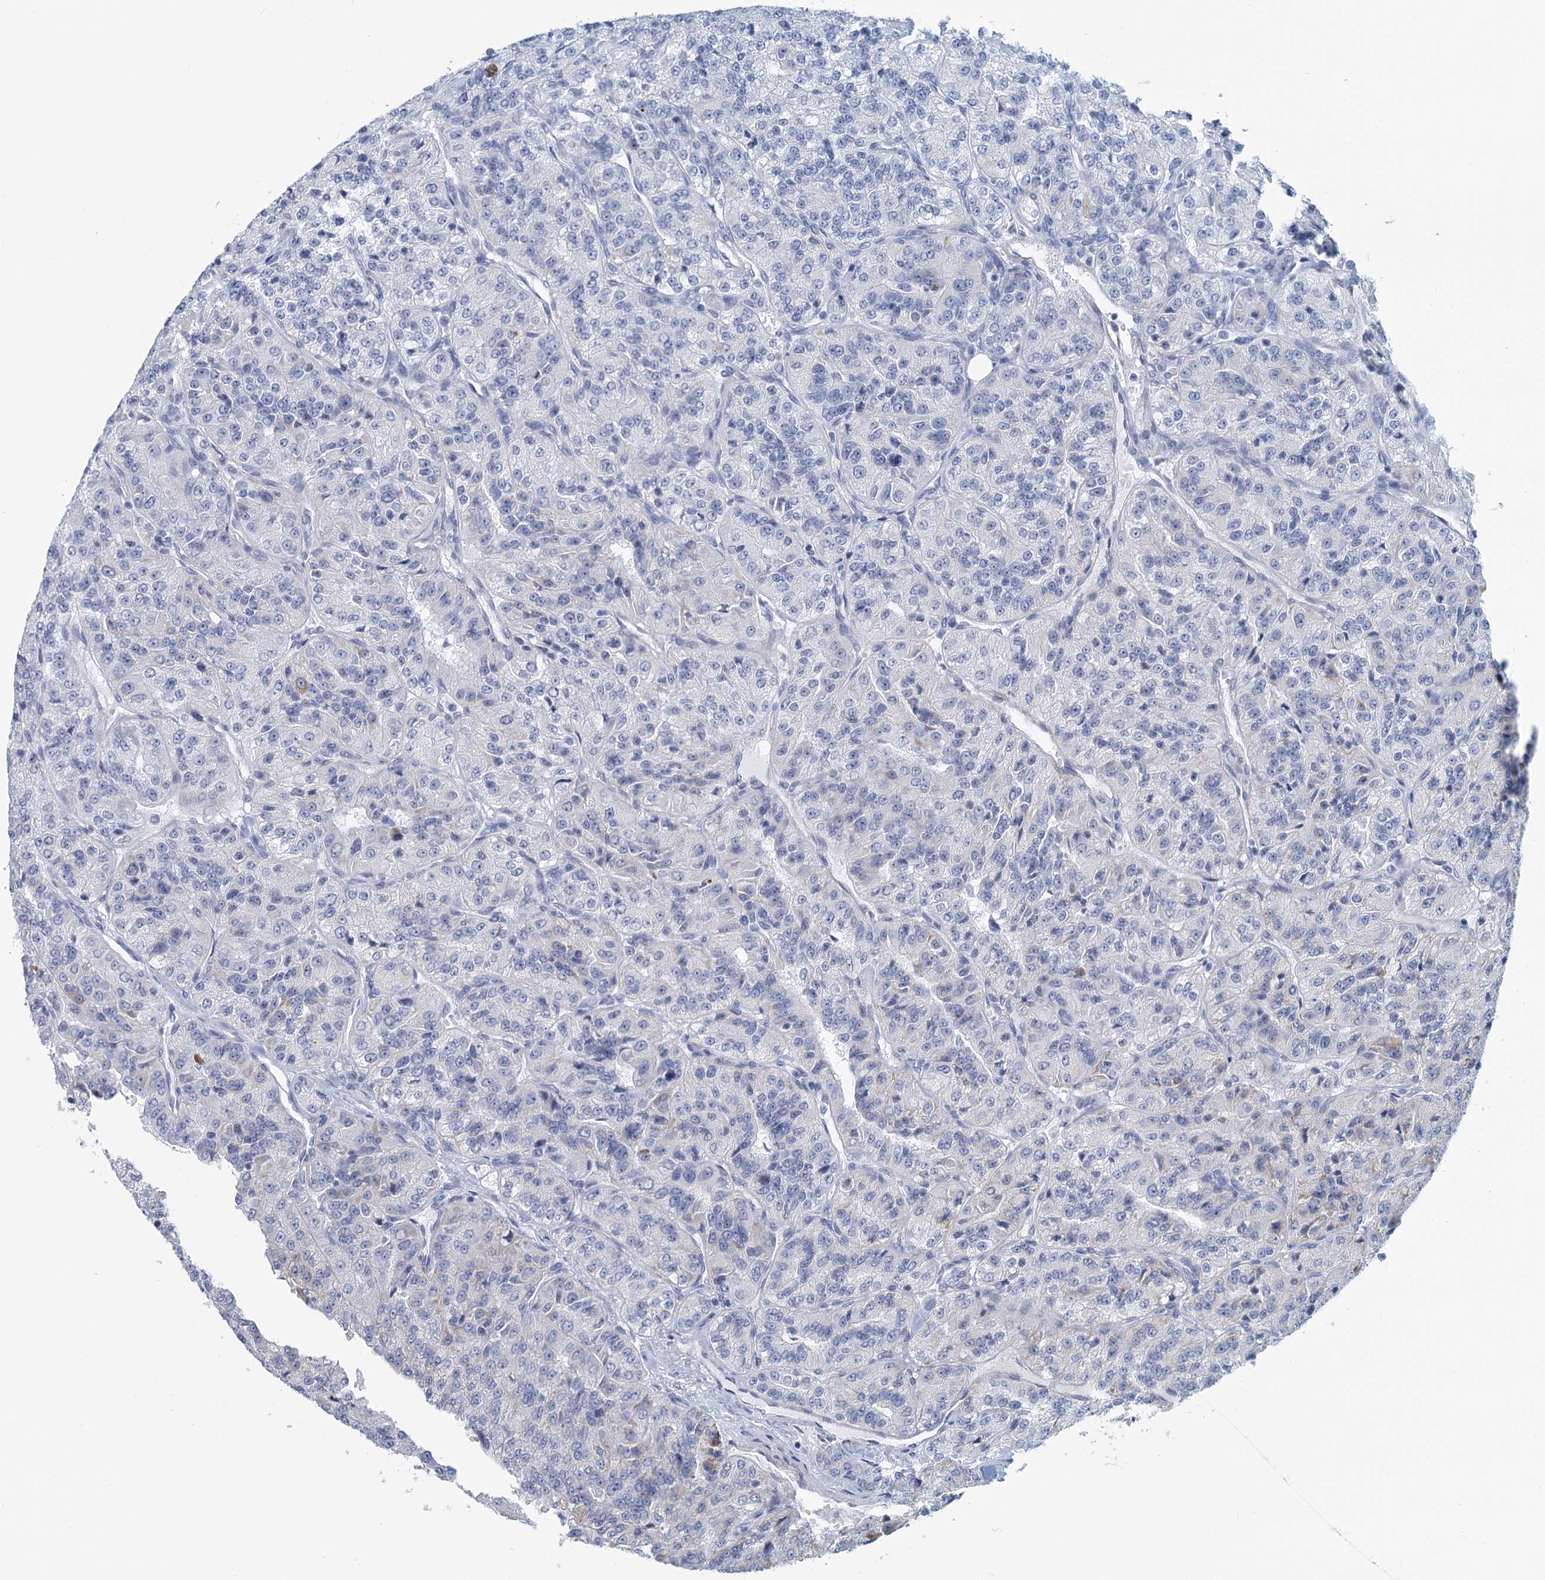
{"staining": {"intensity": "negative", "quantity": "none", "location": "none"}, "tissue": "renal cancer", "cell_type": "Tumor cells", "image_type": "cancer", "snomed": [{"axis": "morphology", "description": "Adenocarcinoma, NOS"}, {"axis": "topography", "description": "Kidney"}], "caption": "A high-resolution micrograph shows immunohistochemistry (IHC) staining of renal cancer (adenocarcinoma), which demonstrates no significant staining in tumor cells.", "gene": "ZNF527", "patient": {"sex": "female", "age": 63}}